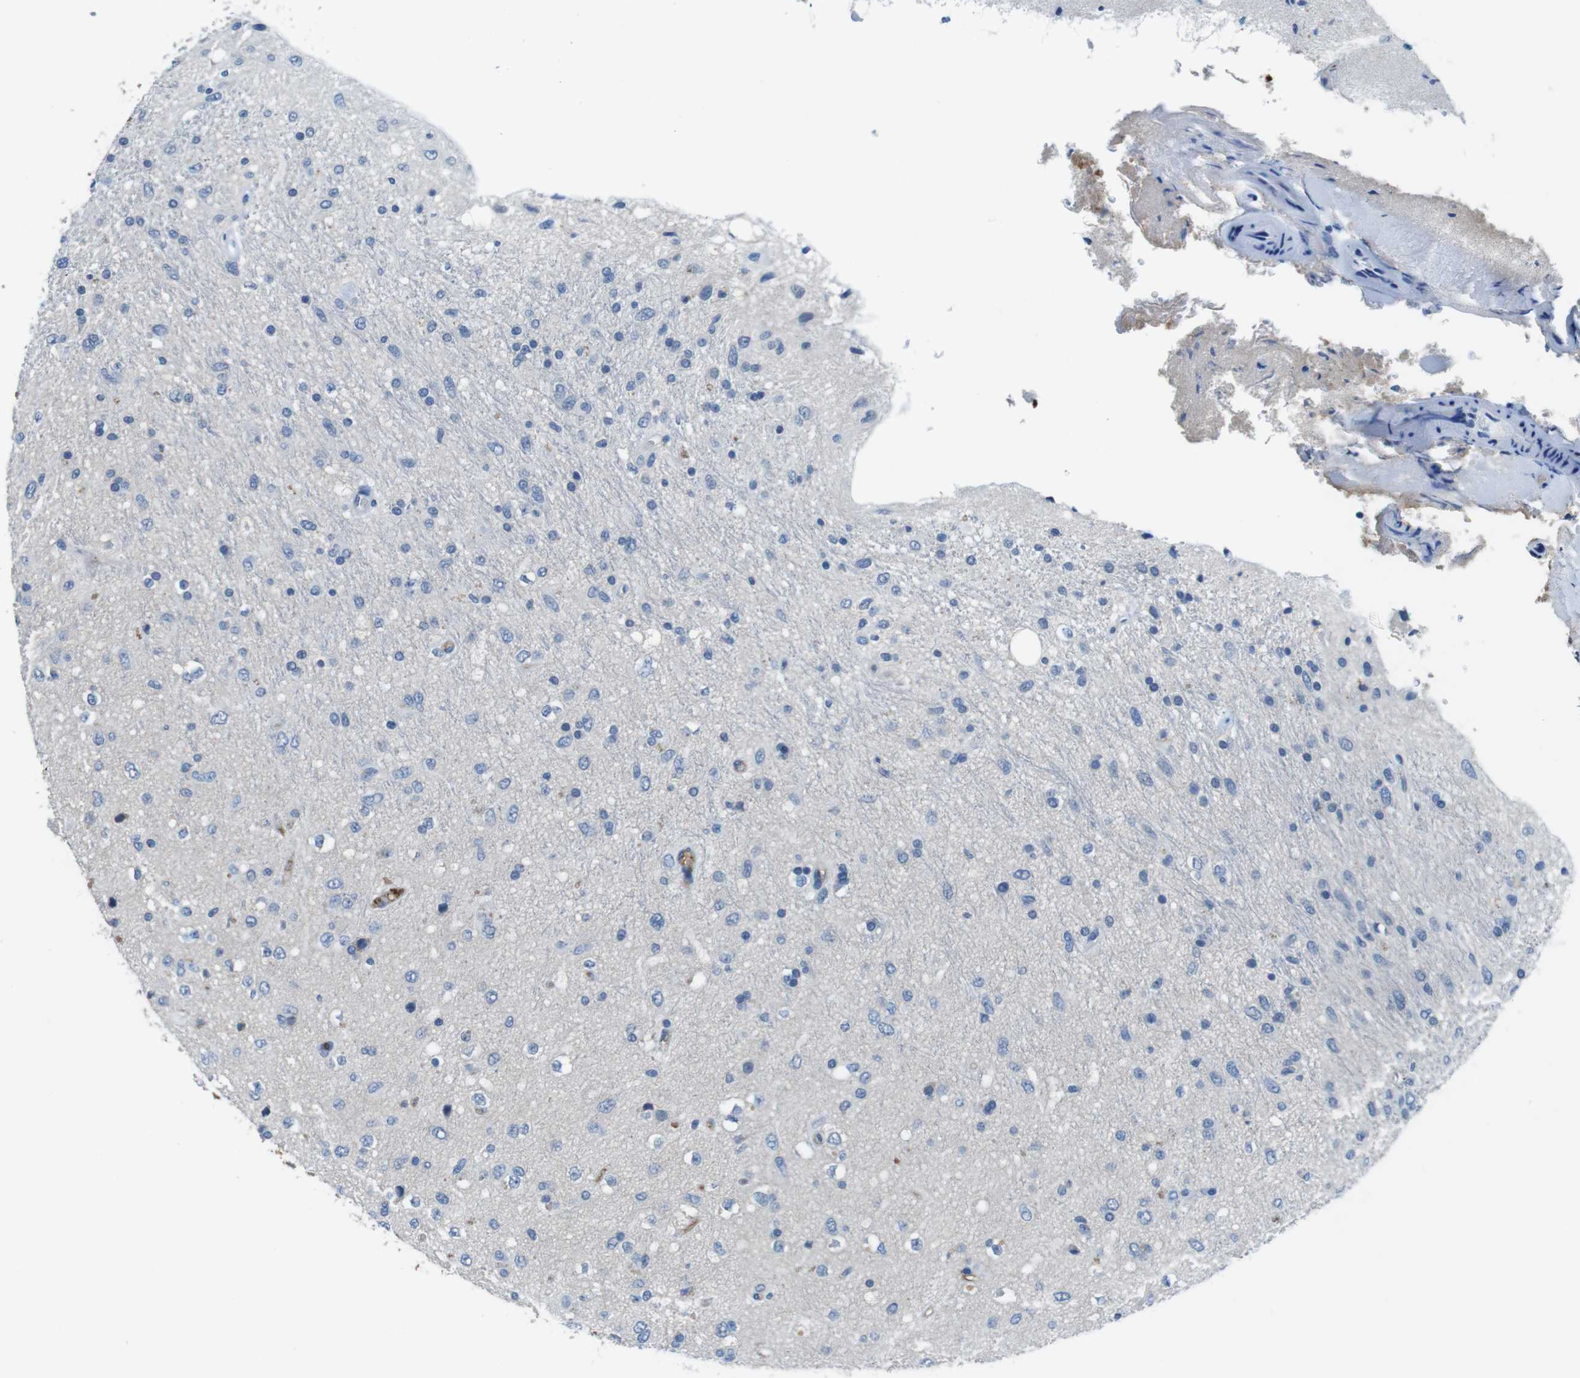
{"staining": {"intensity": "negative", "quantity": "none", "location": "none"}, "tissue": "glioma", "cell_type": "Tumor cells", "image_type": "cancer", "snomed": [{"axis": "morphology", "description": "Glioma, malignant, Low grade"}, {"axis": "topography", "description": "Brain"}], "caption": "A high-resolution histopathology image shows immunohistochemistry staining of malignant glioma (low-grade), which displays no significant staining in tumor cells. Nuclei are stained in blue.", "gene": "TMPRSS15", "patient": {"sex": "male", "age": 77}}